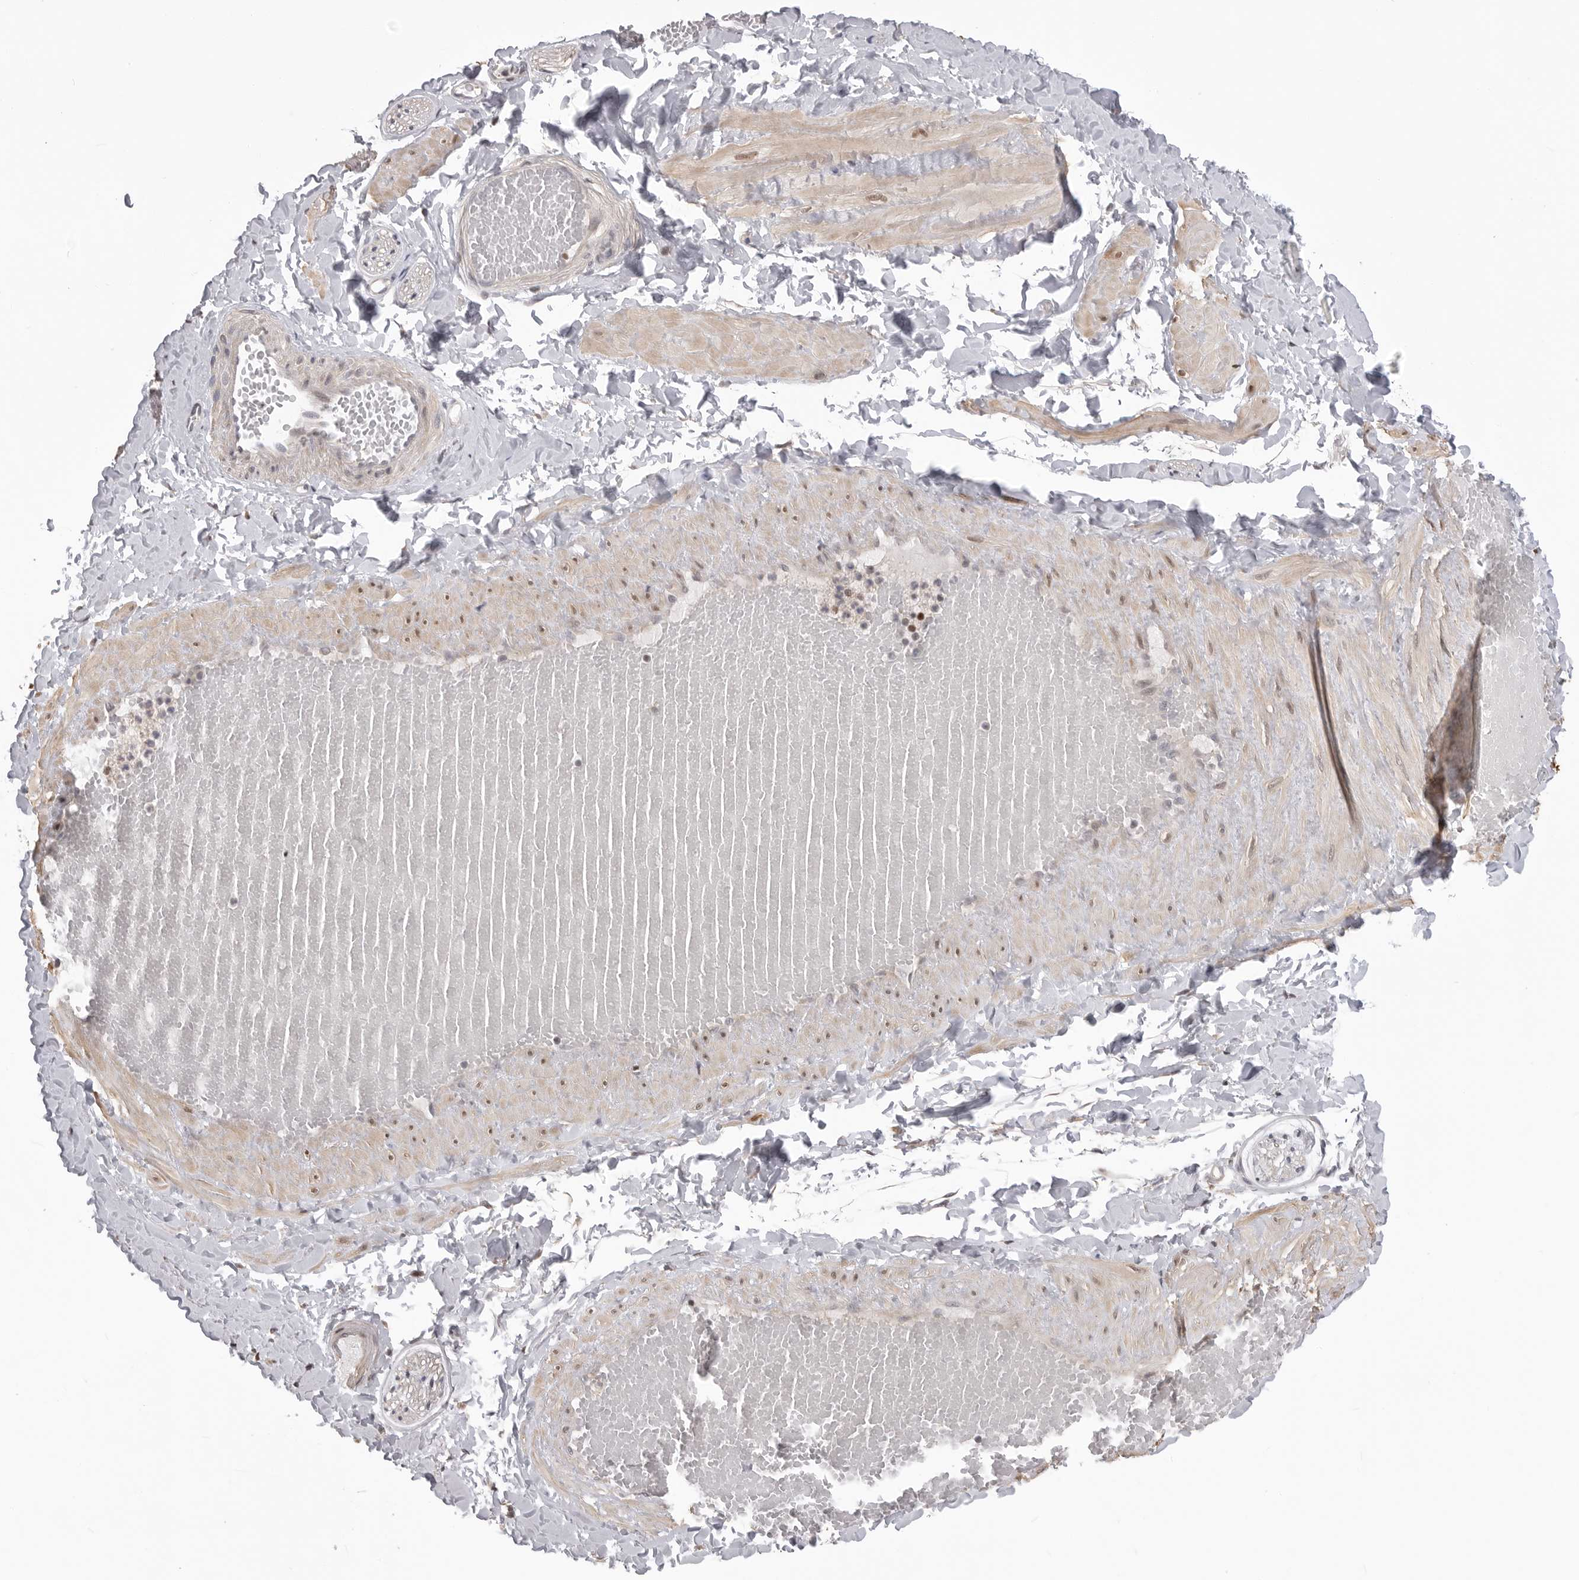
{"staining": {"intensity": "weak", "quantity": "25%-75%", "location": "cytoplasmic/membranous"}, "tissue": "adipose tissue", "cell_type": "Adipocytes", "image_type": "normal", "snomed": [{"axis": "morphology", "description": "Normal tissue, NOS"}, {"axis": "topography", "description": "Adipose tissue"}, {"axis": "topography", "description": "Vascular tissue"}, {"axis": "topography", "description": "Peripheral nerve tissue"}], "caption": "This is a photomicrograph of immunohistochemistry staining of unremarkable adipose tissue, which shows weak staining in the cytoplasmic/membranous of adipocytes.", "gene": "SMARCC1", "patient": {"sex": "male", "age": 25}}